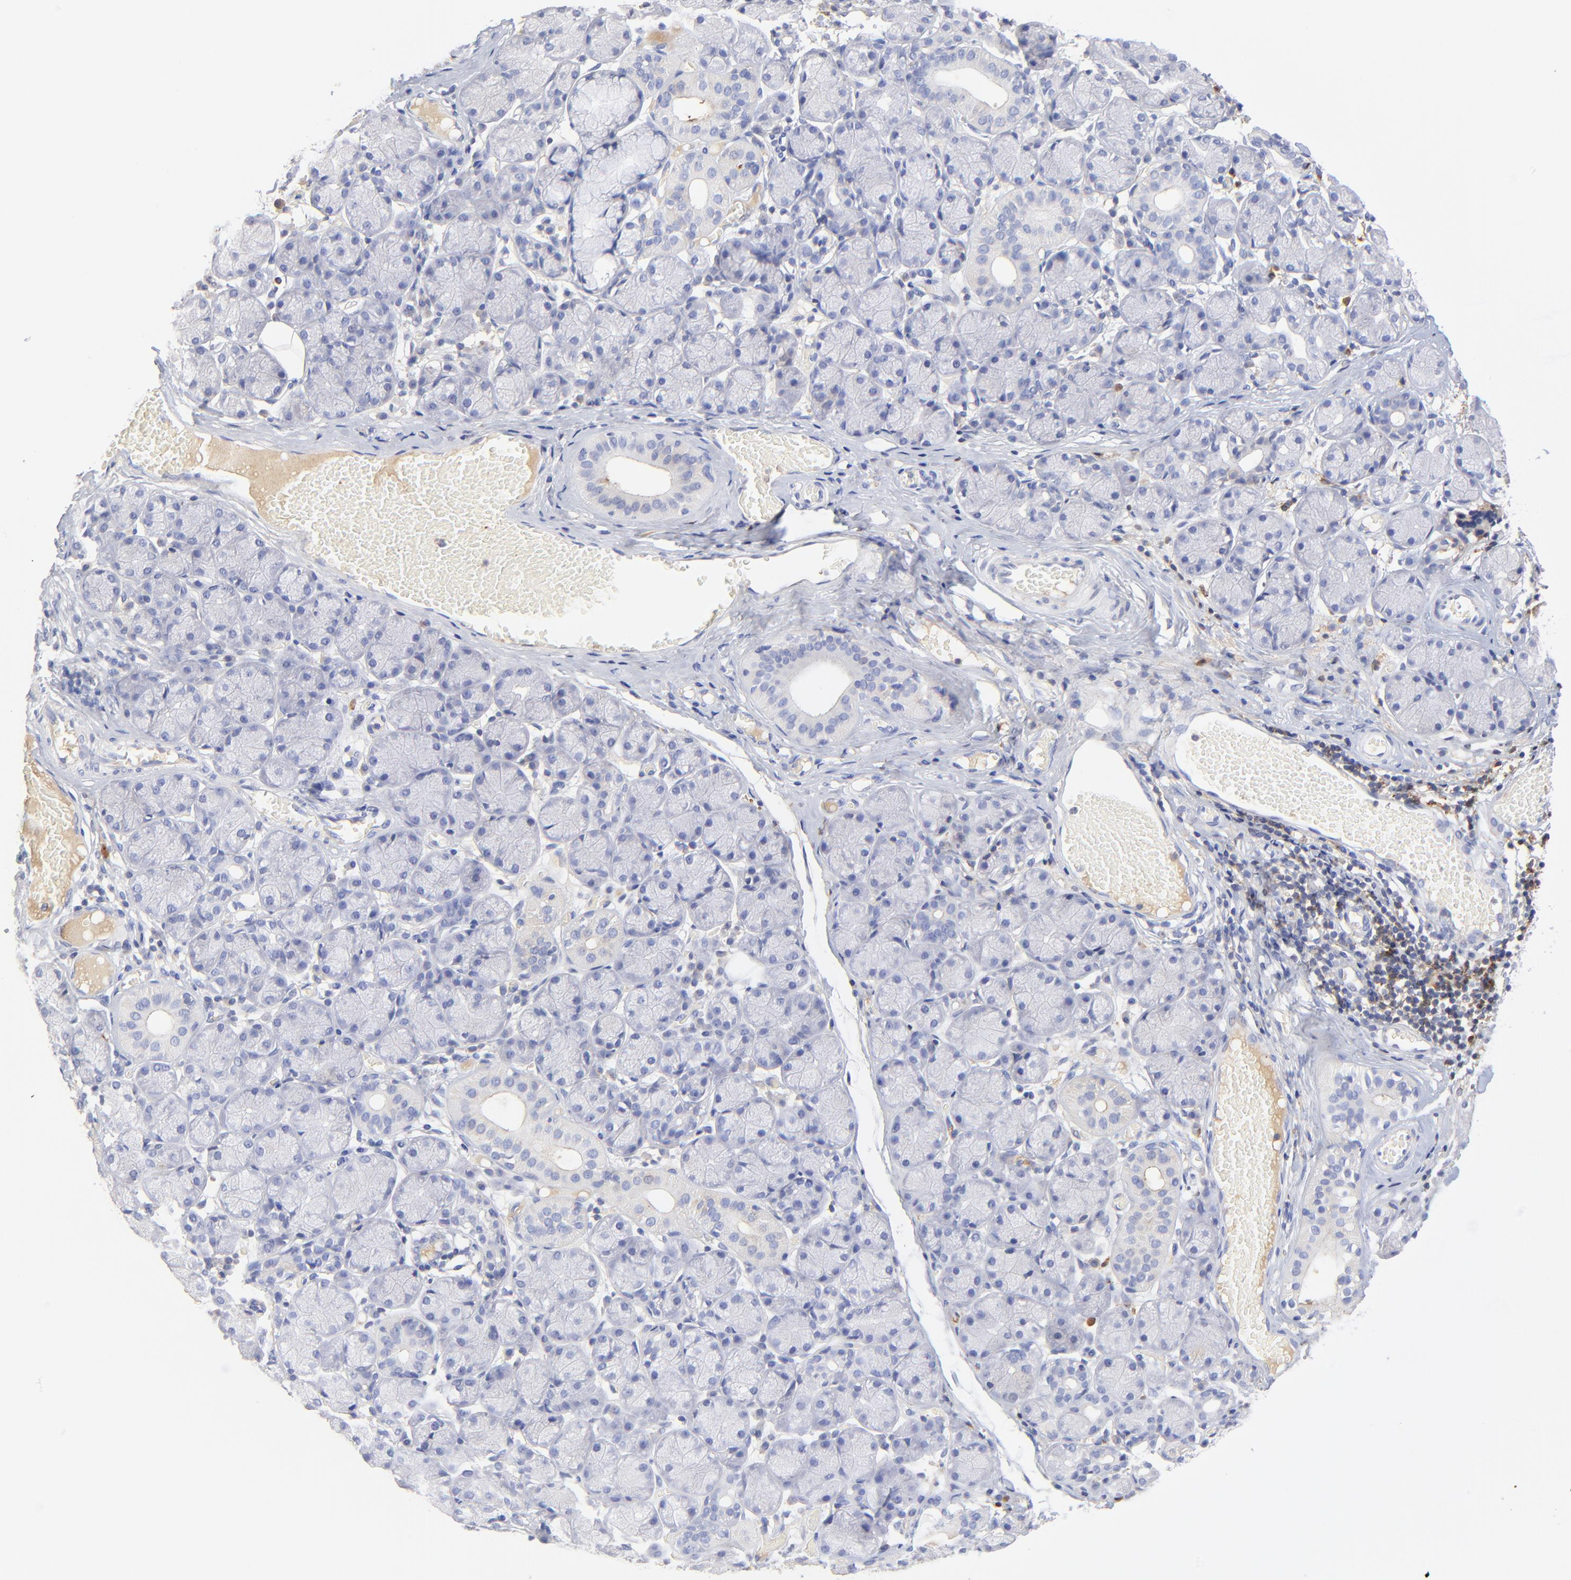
{"staining": {"intensity": "negative", "quantity": "none", "location": "none"}, "tissue": "salivary gland", "cell_type": "Glandular cells", "image_type": "normal", "snomed": [{"axis": "morphology", "description": "Normal tissue, NOS"}, {"axis": "topography", "description": "Salivary gland"}], "caption": "Immunohistochemical staining of unremarkable salivary gland displays no significant staining in glandular cells.", "gene": "MDGA2", "patient": {"sex": "female", "age": 24}}